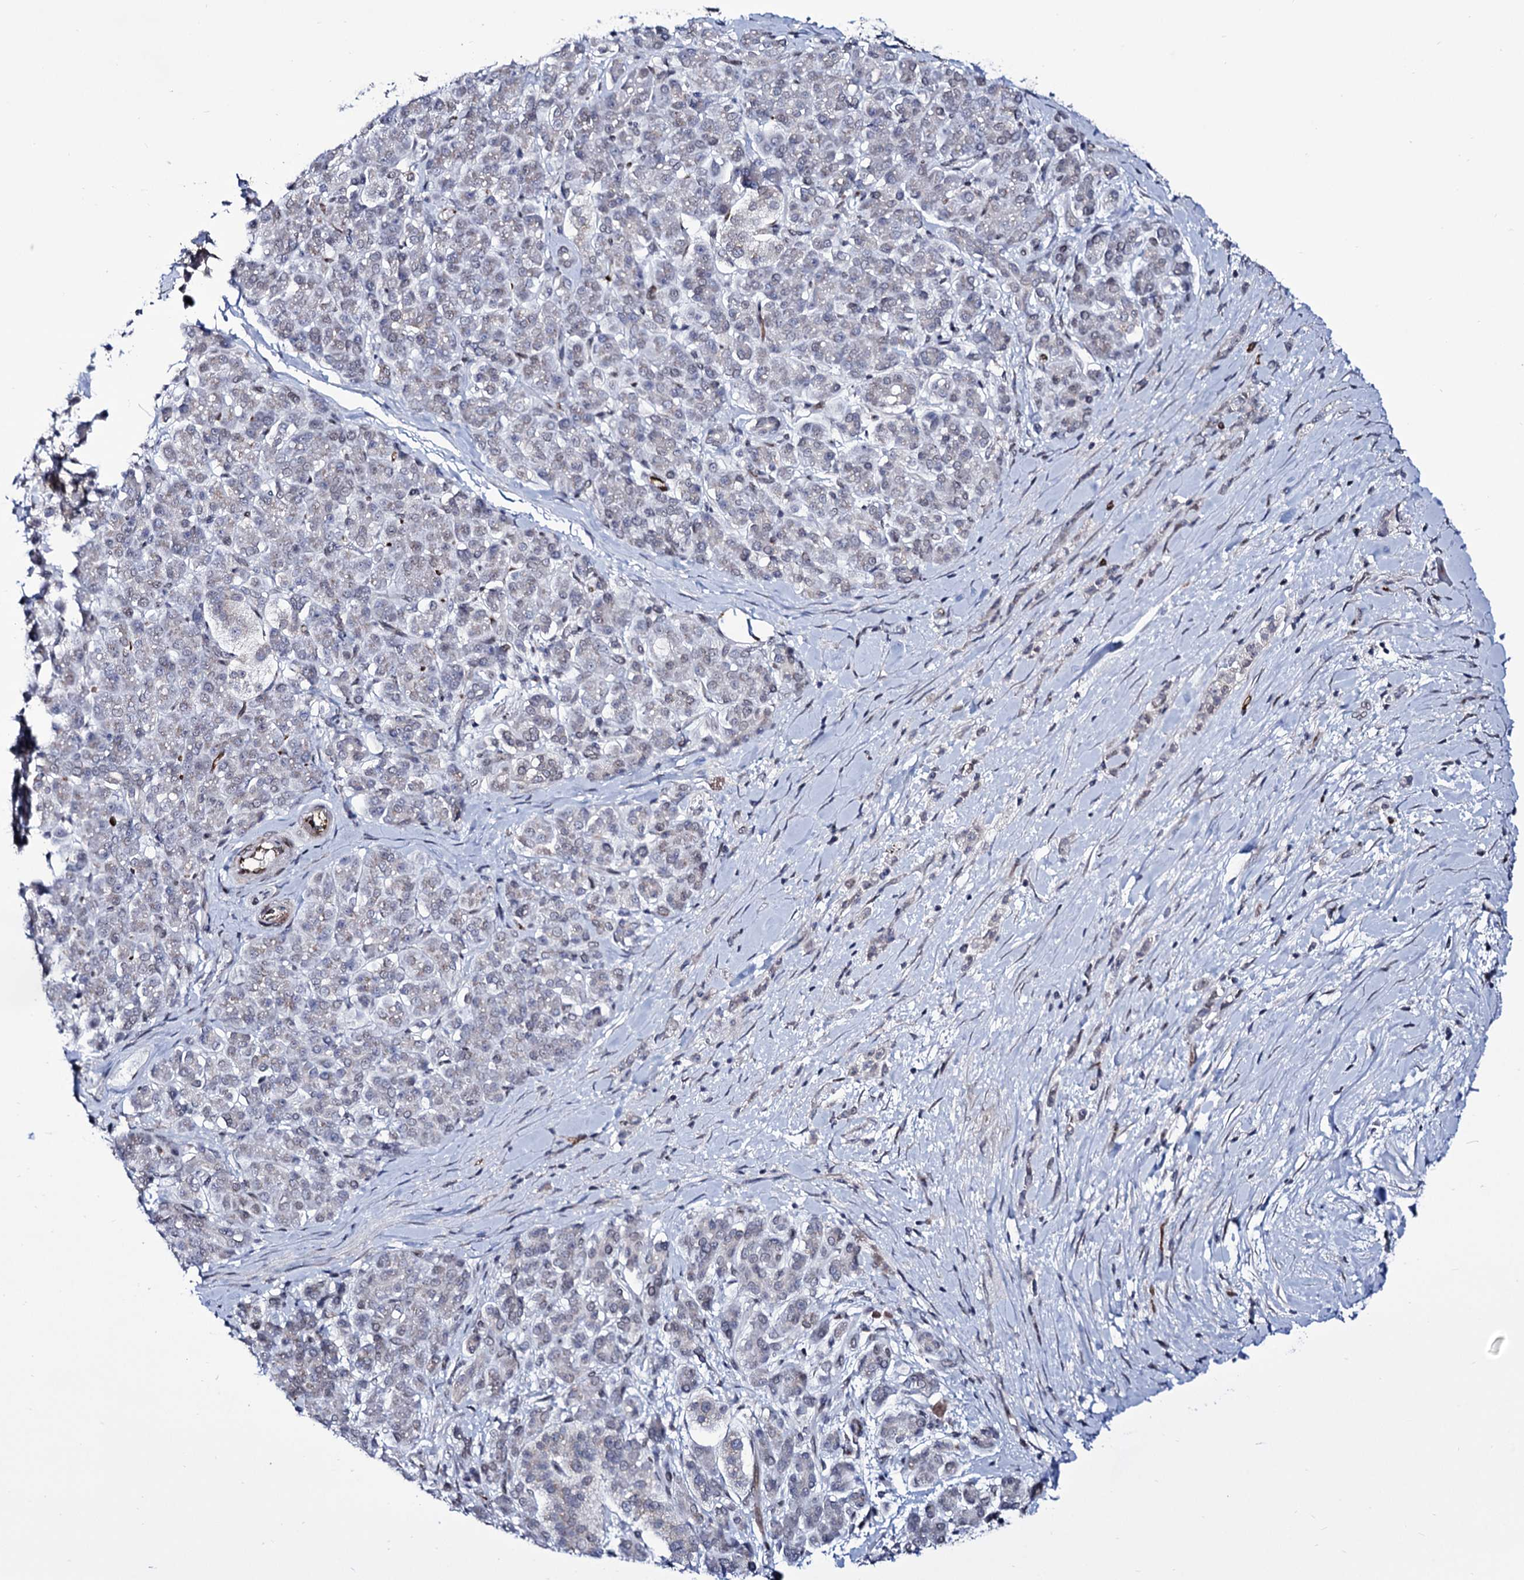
{"staining": {"intensity": "negative", "quantity": "none", "location": "none"}, "tissue": "pancreatic cancer", "cell_type": "Tumor cells", "image_type": "cancer", "snomed": [{"axis": "morphology", "description": "Normal tissue, NOS"}, {"axis": "morphology", "description": "Adenocarcinoma, NOS"}, {"axis": "topography", "description": "Pancreas"}], "caption": "Immunohistochemical staining of human pancreatic adenocarcinoma demonstrates no significant expression in tumor cells. The staining was performed using DAB (3,3'-diaminobenzidine) to visualize the protein expression in brown, while the nuclei were stained in blue with hematoxylin (Magnification: 20x).", "gene": "ZC3H12C", "patient": {"sex": "female", "age": 64}}